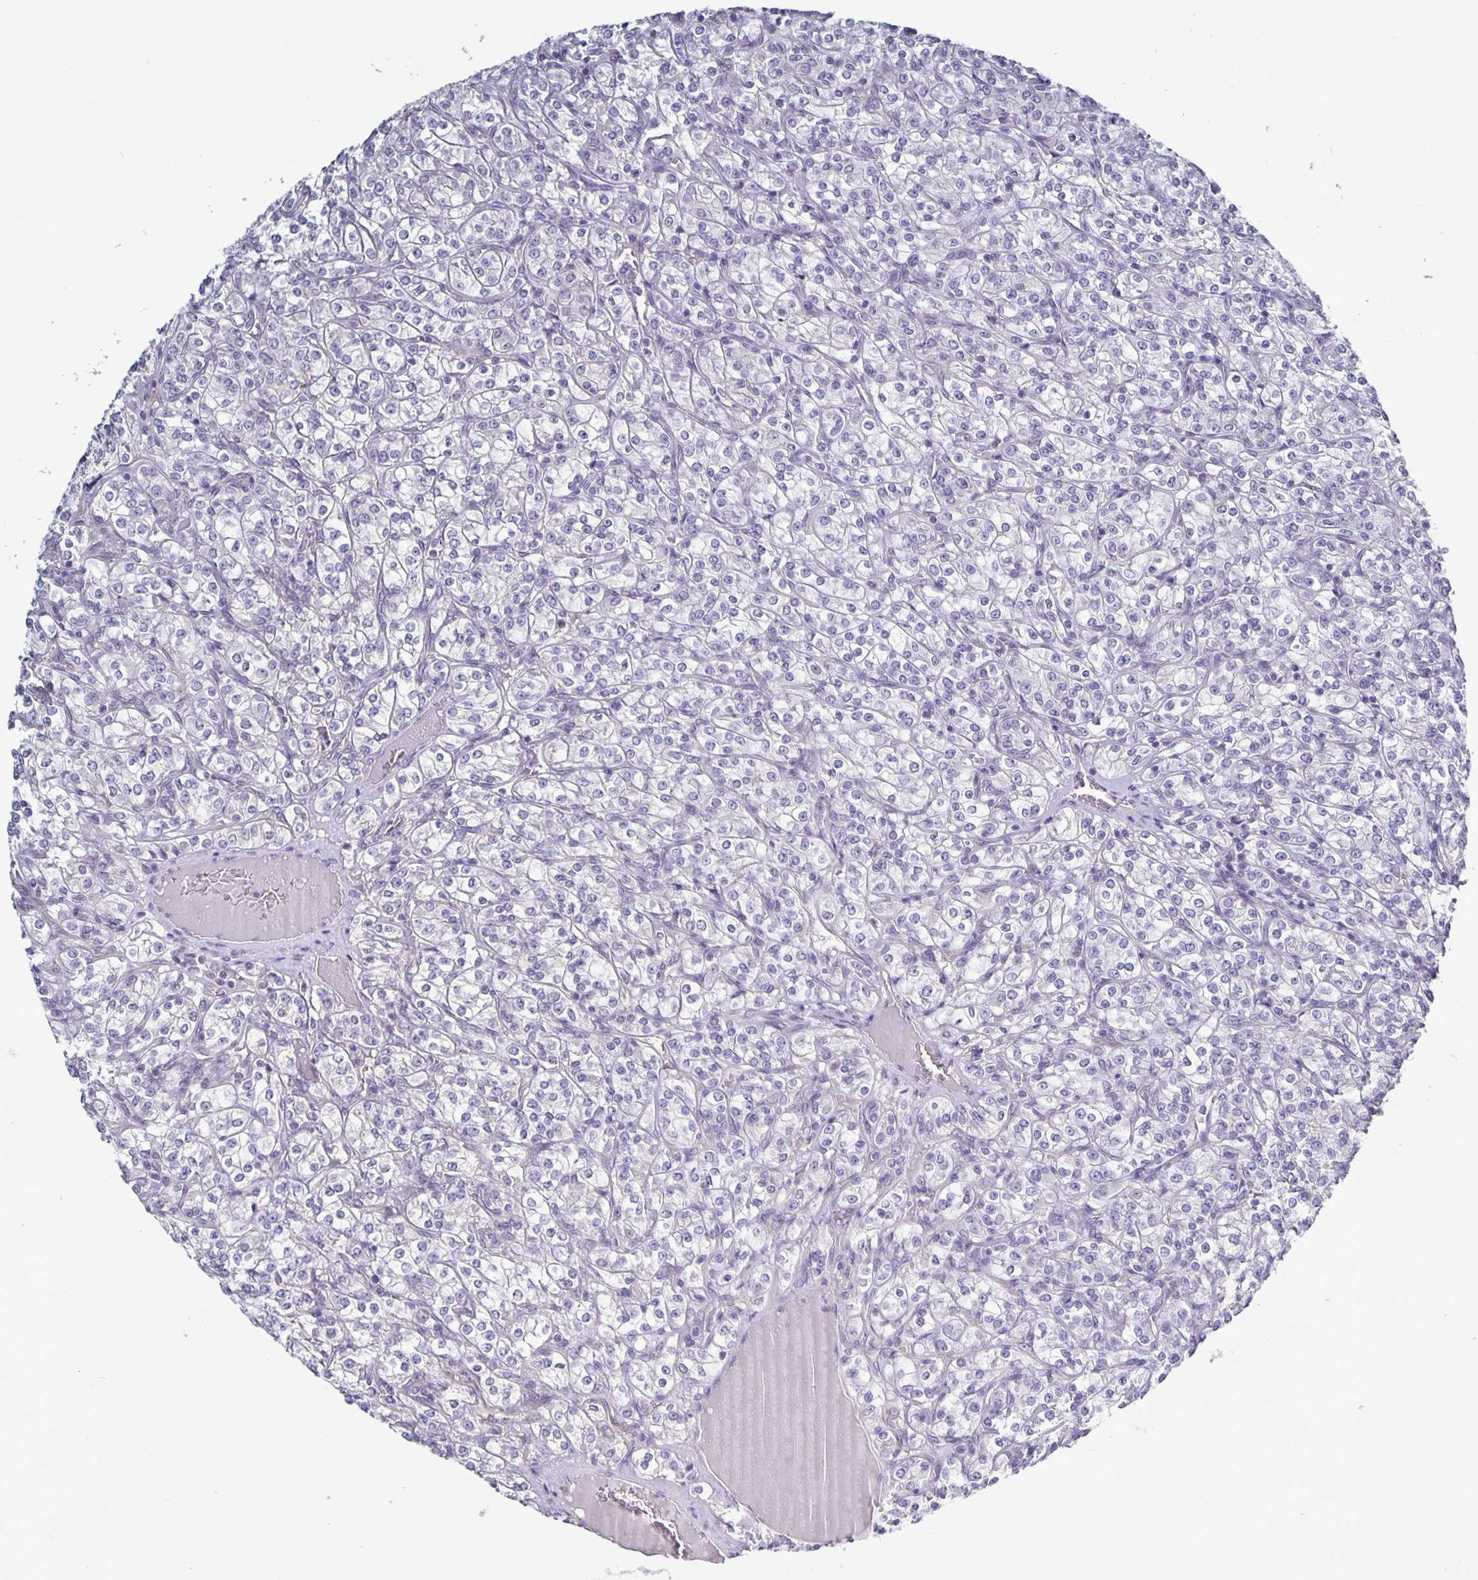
{"staining": {"intensity": "negative", "quantity": "none", "location": "none"}, "tissue": "renal cancer", "cell_type": "Tumor cells", "image_type": "cancer", "snomed": [{"axis": "morphology", "description": "Adenocarcinoma, NOS"}, {"axis": "topography", "description": "Kidney"}], "caption": "Protein analysis of renal adenocarcinoma exhibits no significant expression in tumor cells.", "gene": "PLCB3", "patient": {"sex": "male", "age": 77}}